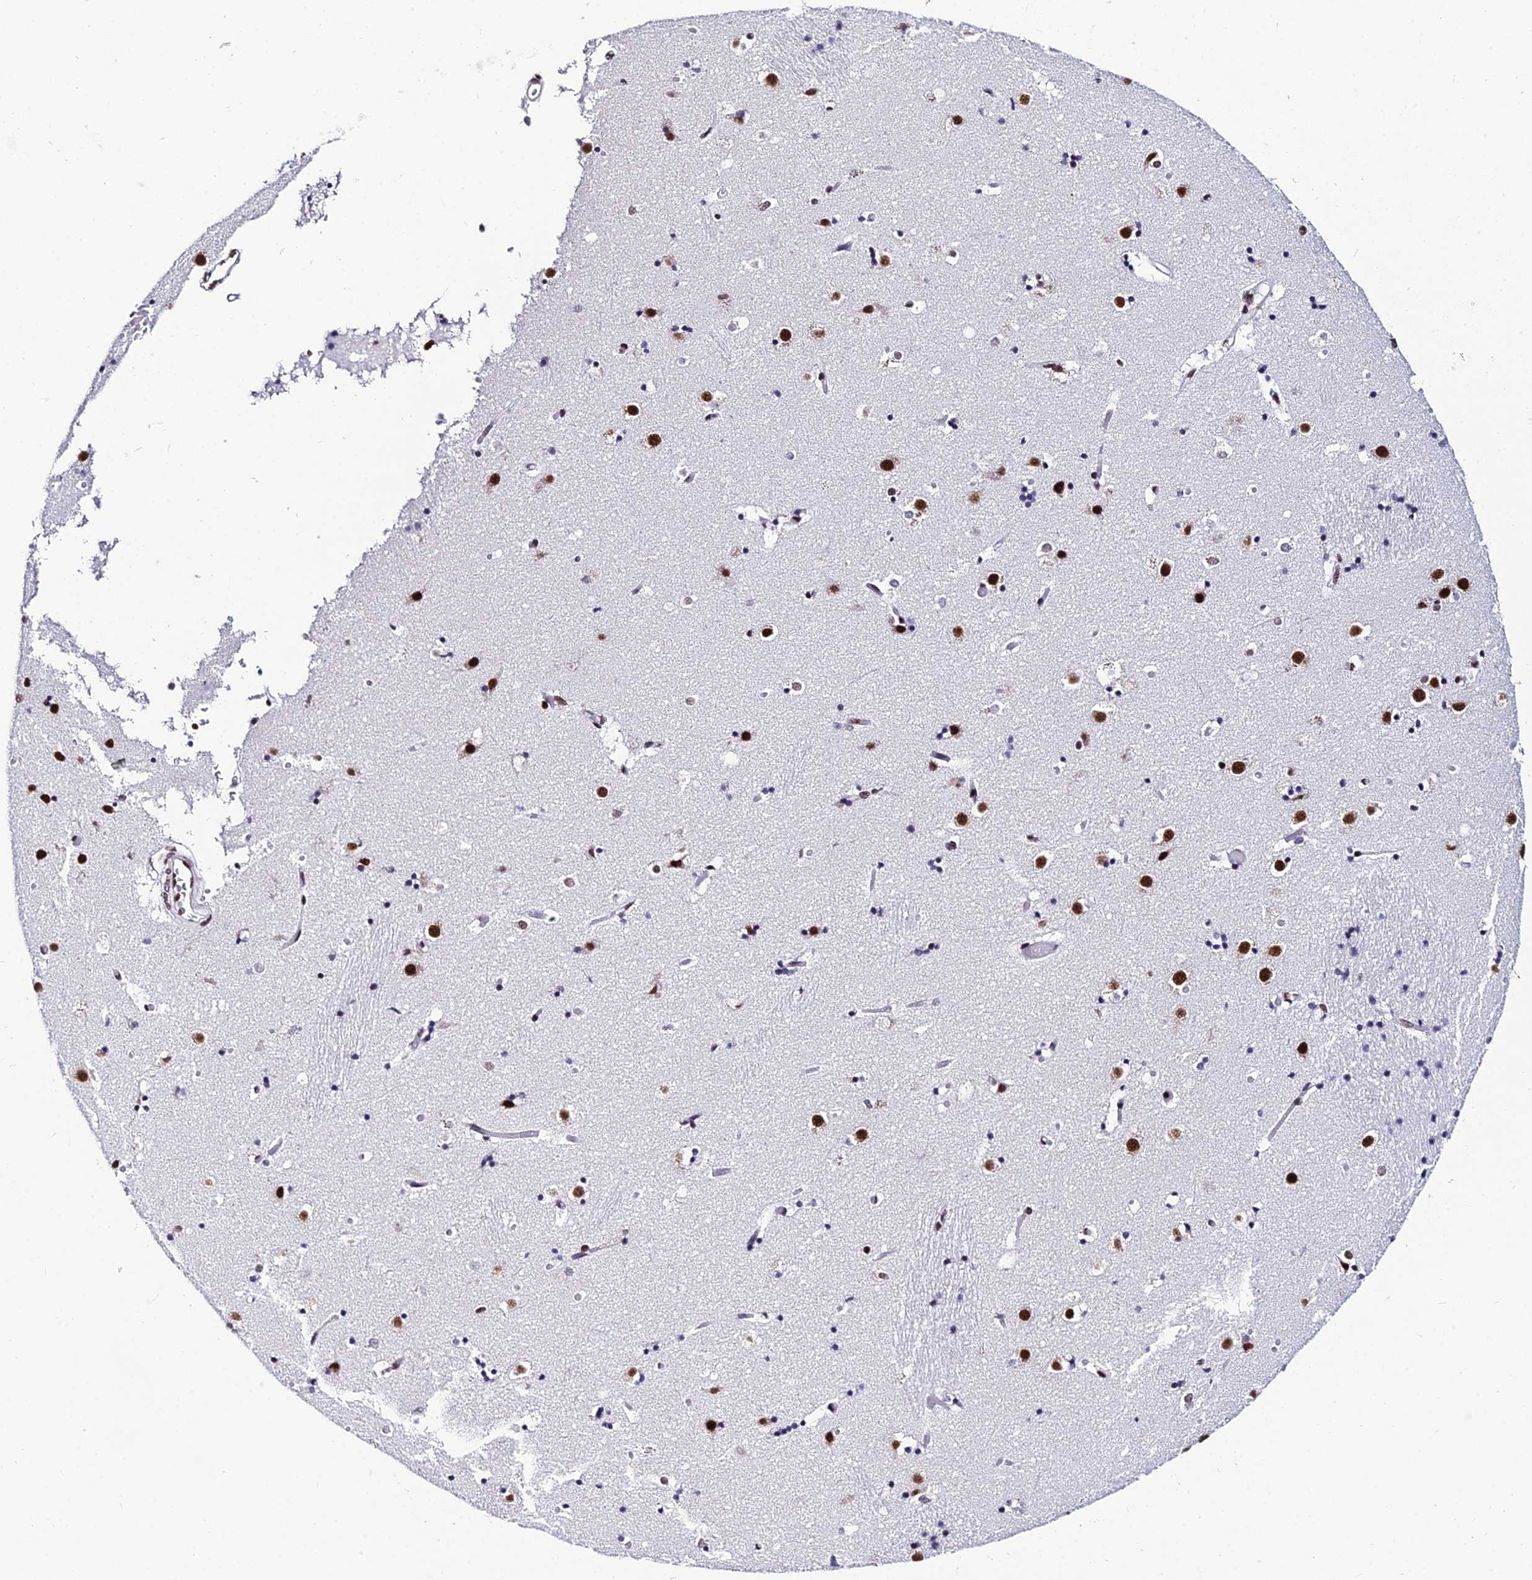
{"staining": {"intensity": "strong", "quantity": "<25%", "location": "nuclear"}, "tissue": "caudate", "cell_type": "Glial cells", "image_type": "normal", "snomed": [{"axis": "morphology", "description": "Normal tissue, NOS"}, {"axis": "topography", "description": "Lateral ventricle wall"}], "caption": "Unremarkable caudate was stained to show a protein in brown. There is medium levels of strong nuclear expression in approximately <25% of glial cells. (IHC, brightfield microscopy, high magnification).", "gene": "HNRNPH1", "patient": {"sex": "female", "age": 52}}